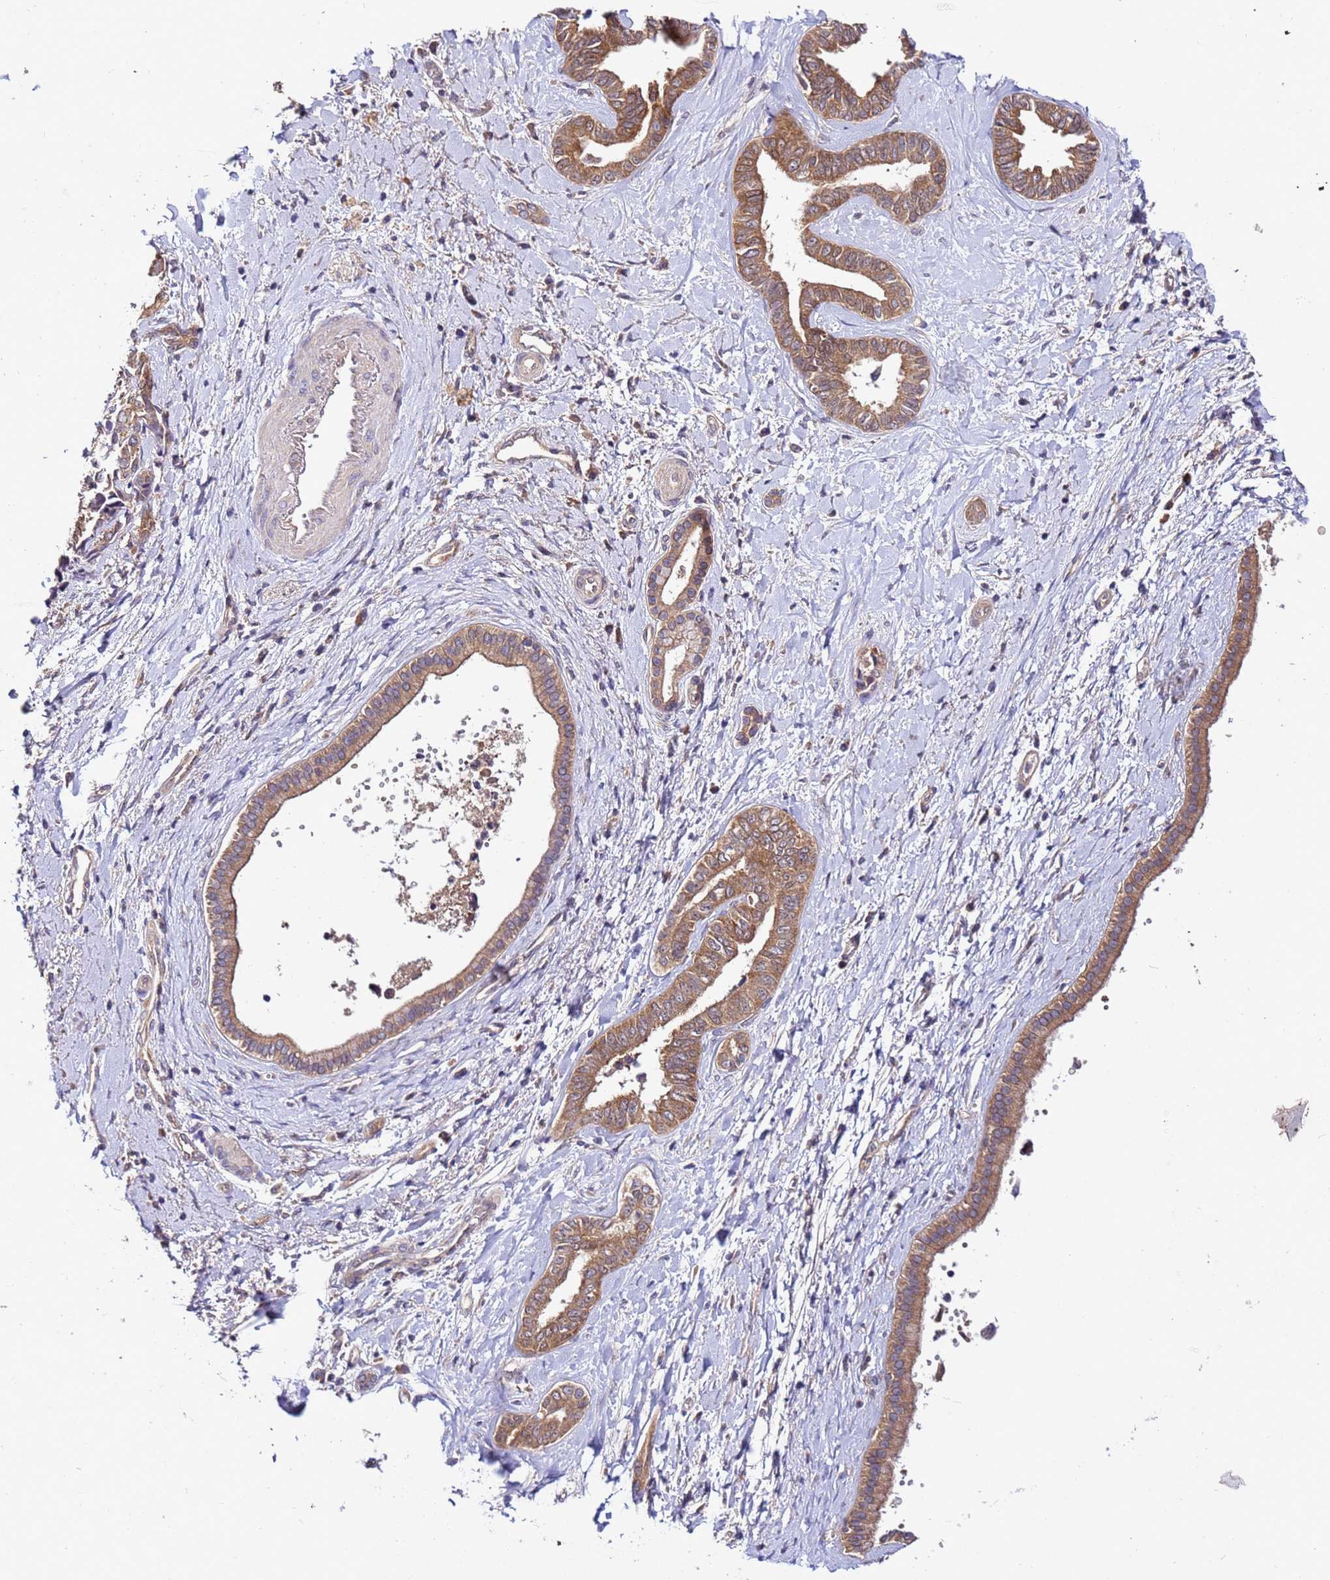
{"staining": {"intensity": "moderate", "quantity": ">75%", "location": "cytoplasmic/membranous"}, "tissue": "liver cancer", "cell_type": "Tumor cells", "image_type": "cancer", "snomed": [{"axis": "morphology", "description": "Cholangiocarcinoma"}, {"axis": "topography", "description": "Liver"}], "caption": "There is medium levels of moderate cytoplasmic/membranous expression in tumor cells of liver cholangiocarcinoma, as demonstrated by immunohistochemical staining (brown color).", "gene": "GSPT2", "patient": {"sex": "female", "age": 77}}